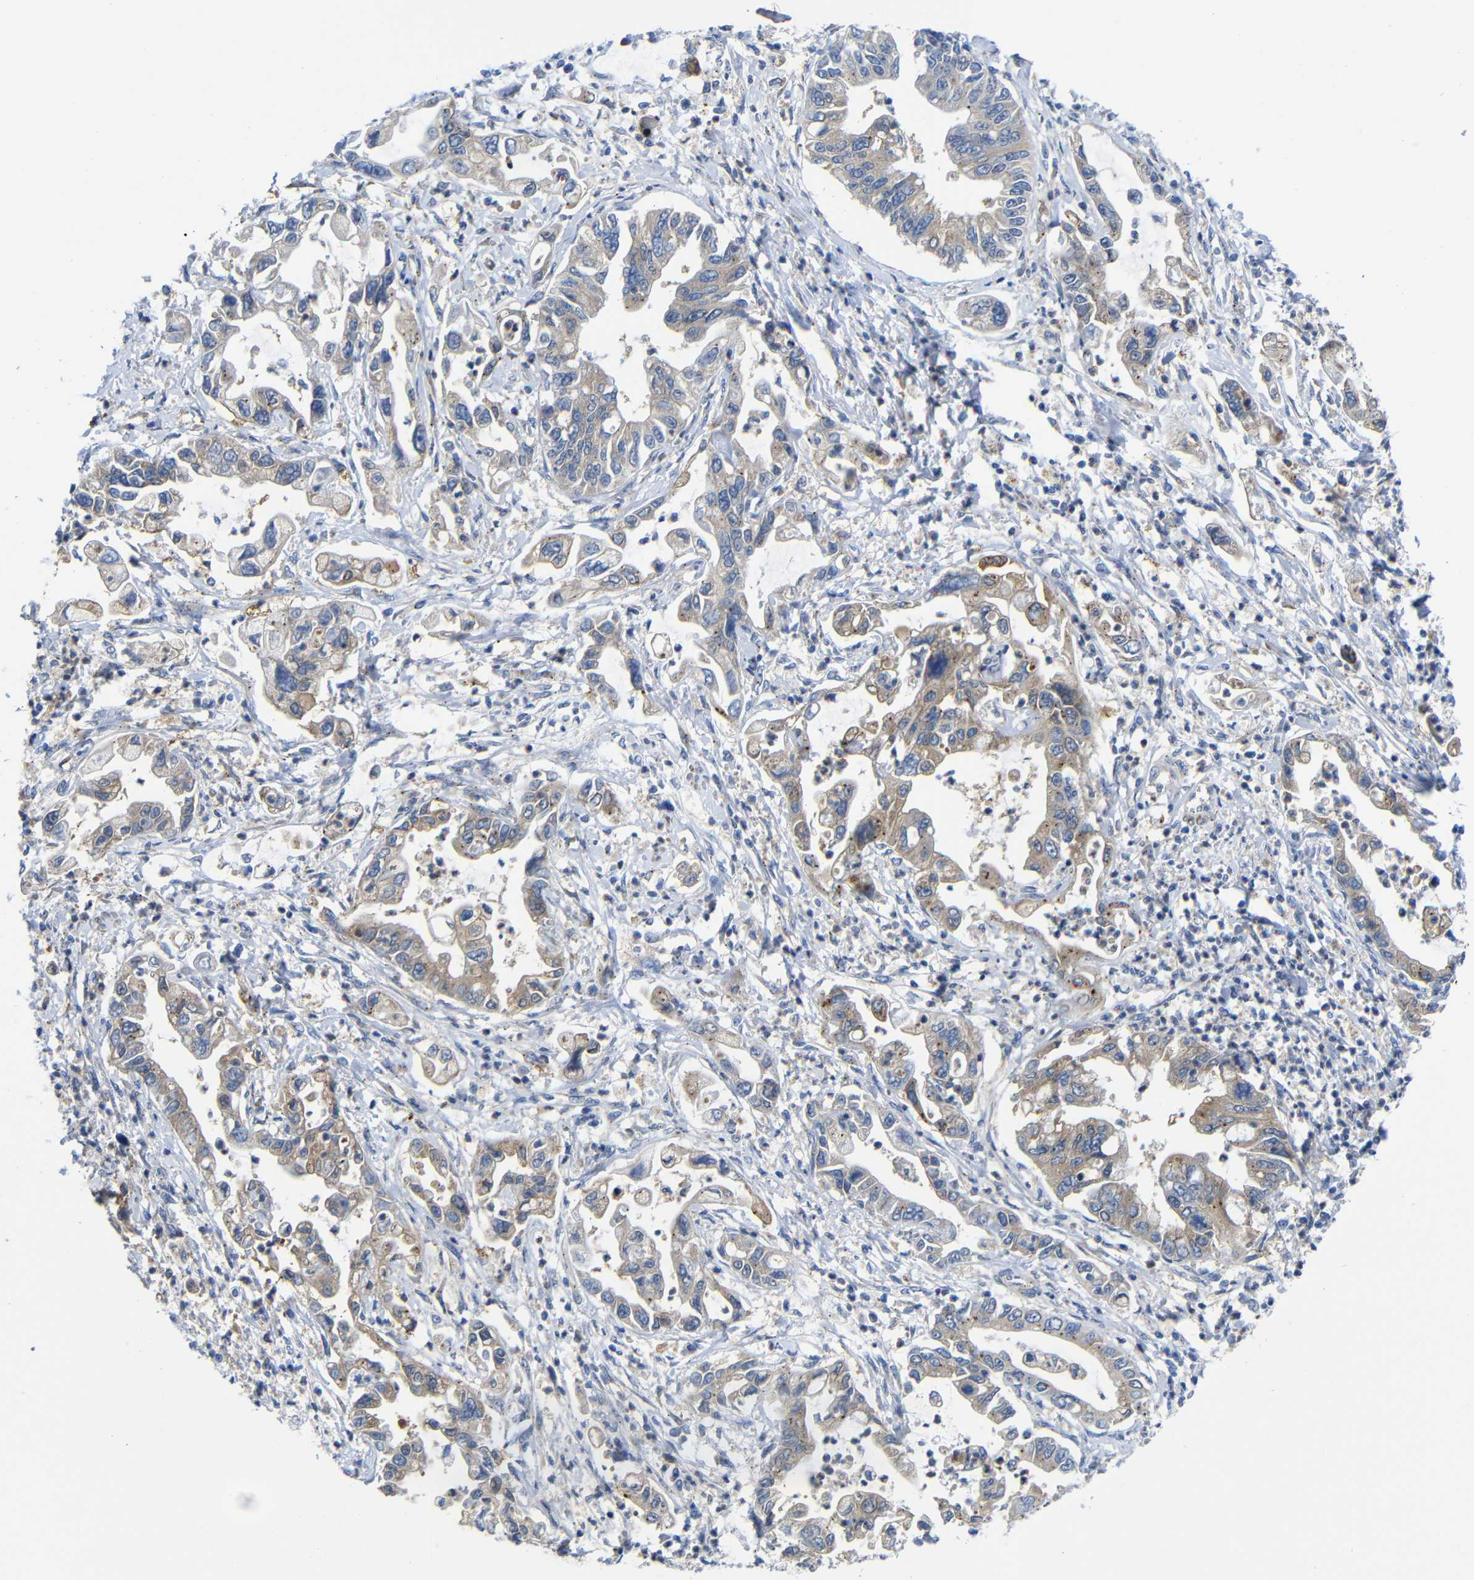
{"staining": {"intensity": "weak", "quantity": ">75%", "location": "cytoplasmic/membranous"}, "tissue": "pancreatic cancer", "cell_type": "Tumor cells", "image_type": "cancer", "snomed": [{"axis": "morphology", "description": "Adenocarcinoma, NOS"}, {"axis": "topography", "description": "Pancreas"}], "caption": "Human pancreatic cancer stained for a protein (brown) shows weak cytoplasmic/membranous positive staining in about >75% of tumor cells.", "gene": "DDRGK1", "patient": {"sex": "male", "age": 56}}